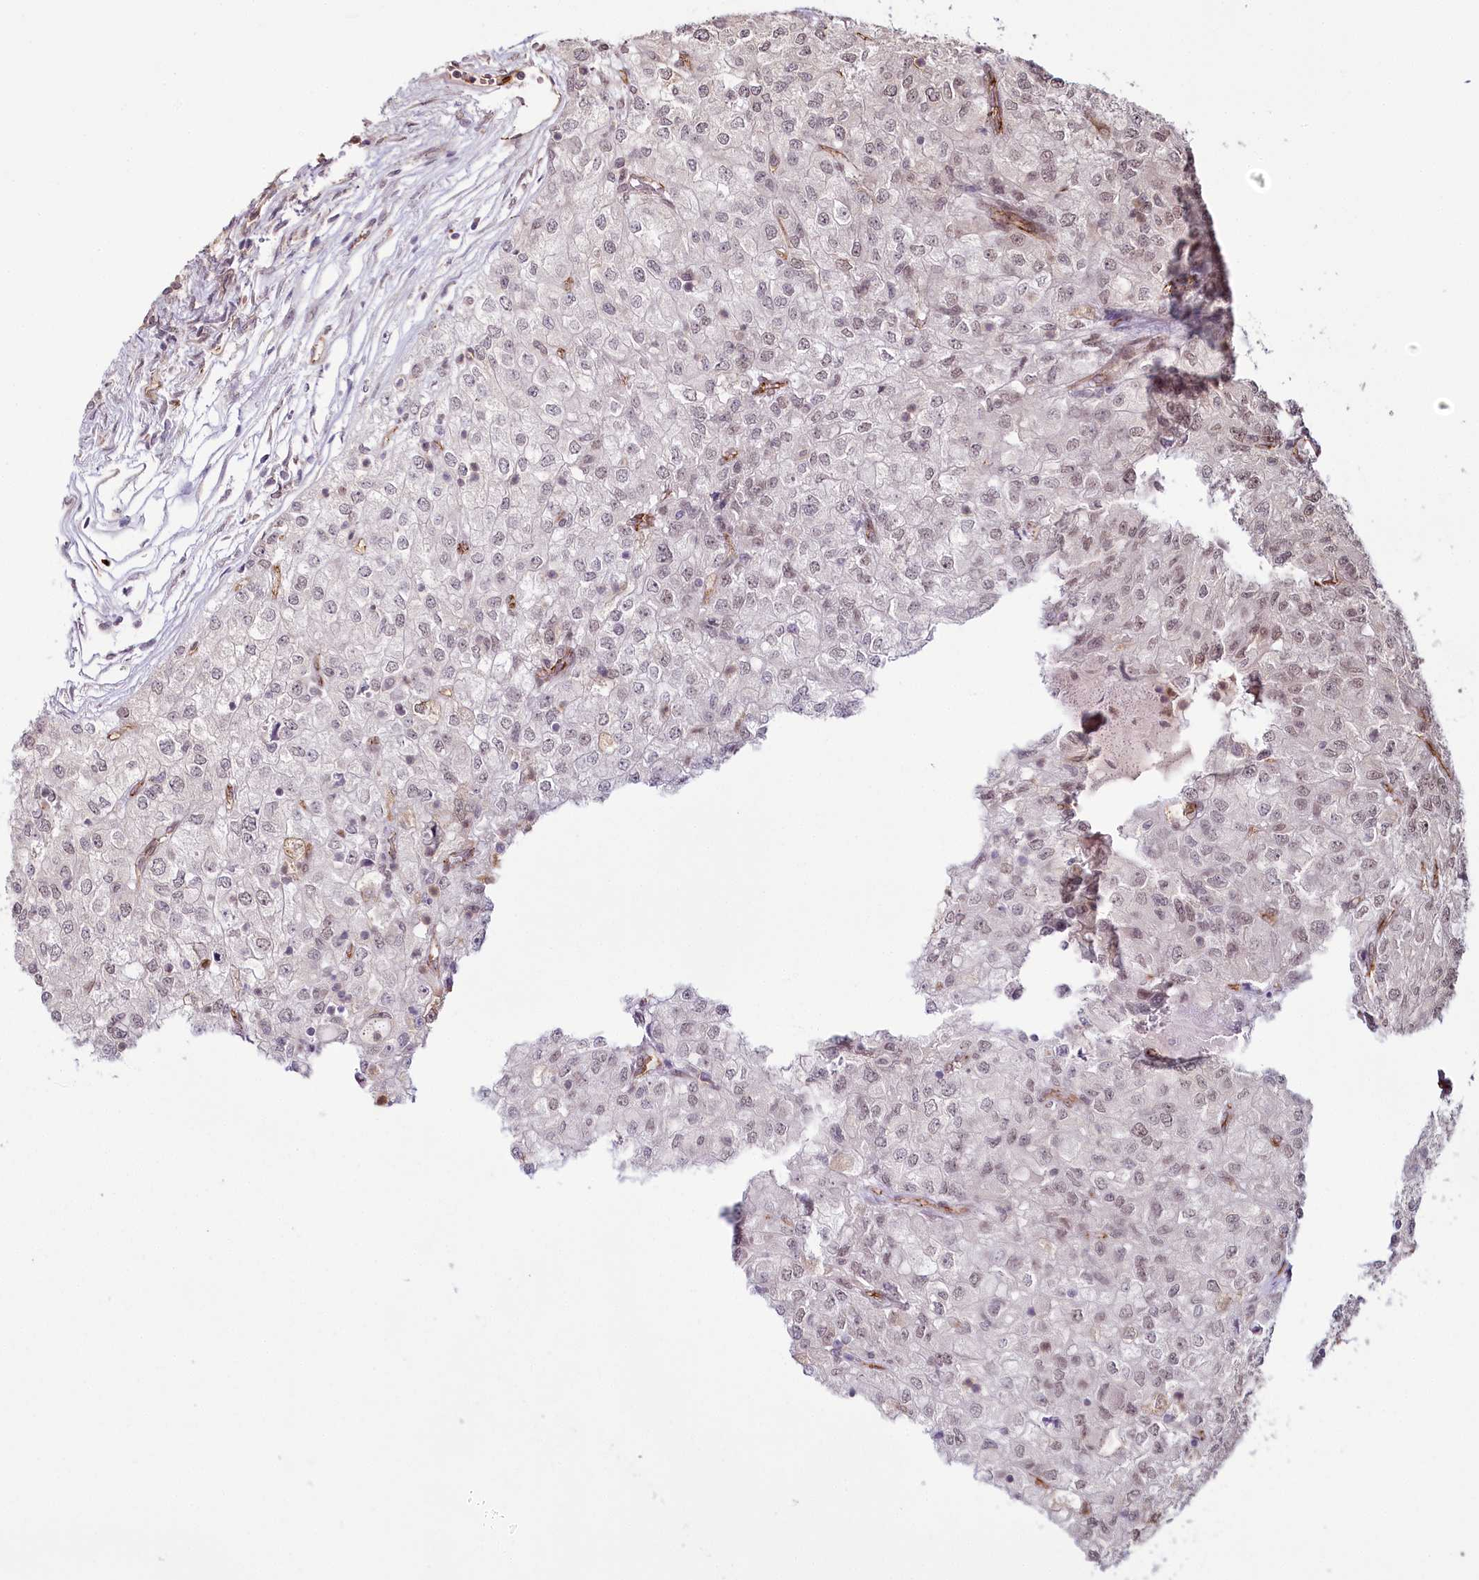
{"staining": {"intensity": "weak", "quantity": "25%-75%", "location": "nuclear"}, "tissue": "renal cancer", "cell_type": "Tumor cells", "image_type": "cancer", "snomed": [{"axis": "morphology", "description": "Adenocarcinoma, NOS"}, {"axis": "topography", "description": "Kidney"}], "caption": "A brown stain shows weak nuclear expression of a protein in renal cancer (adenocarcinoma) tumor cells. Immunohistochemistry (ihc) stains the protein in brown and the nuclei are stained blue.", "gene": "ALKBH8", "patient": {"sex": "female", "age": 54}}